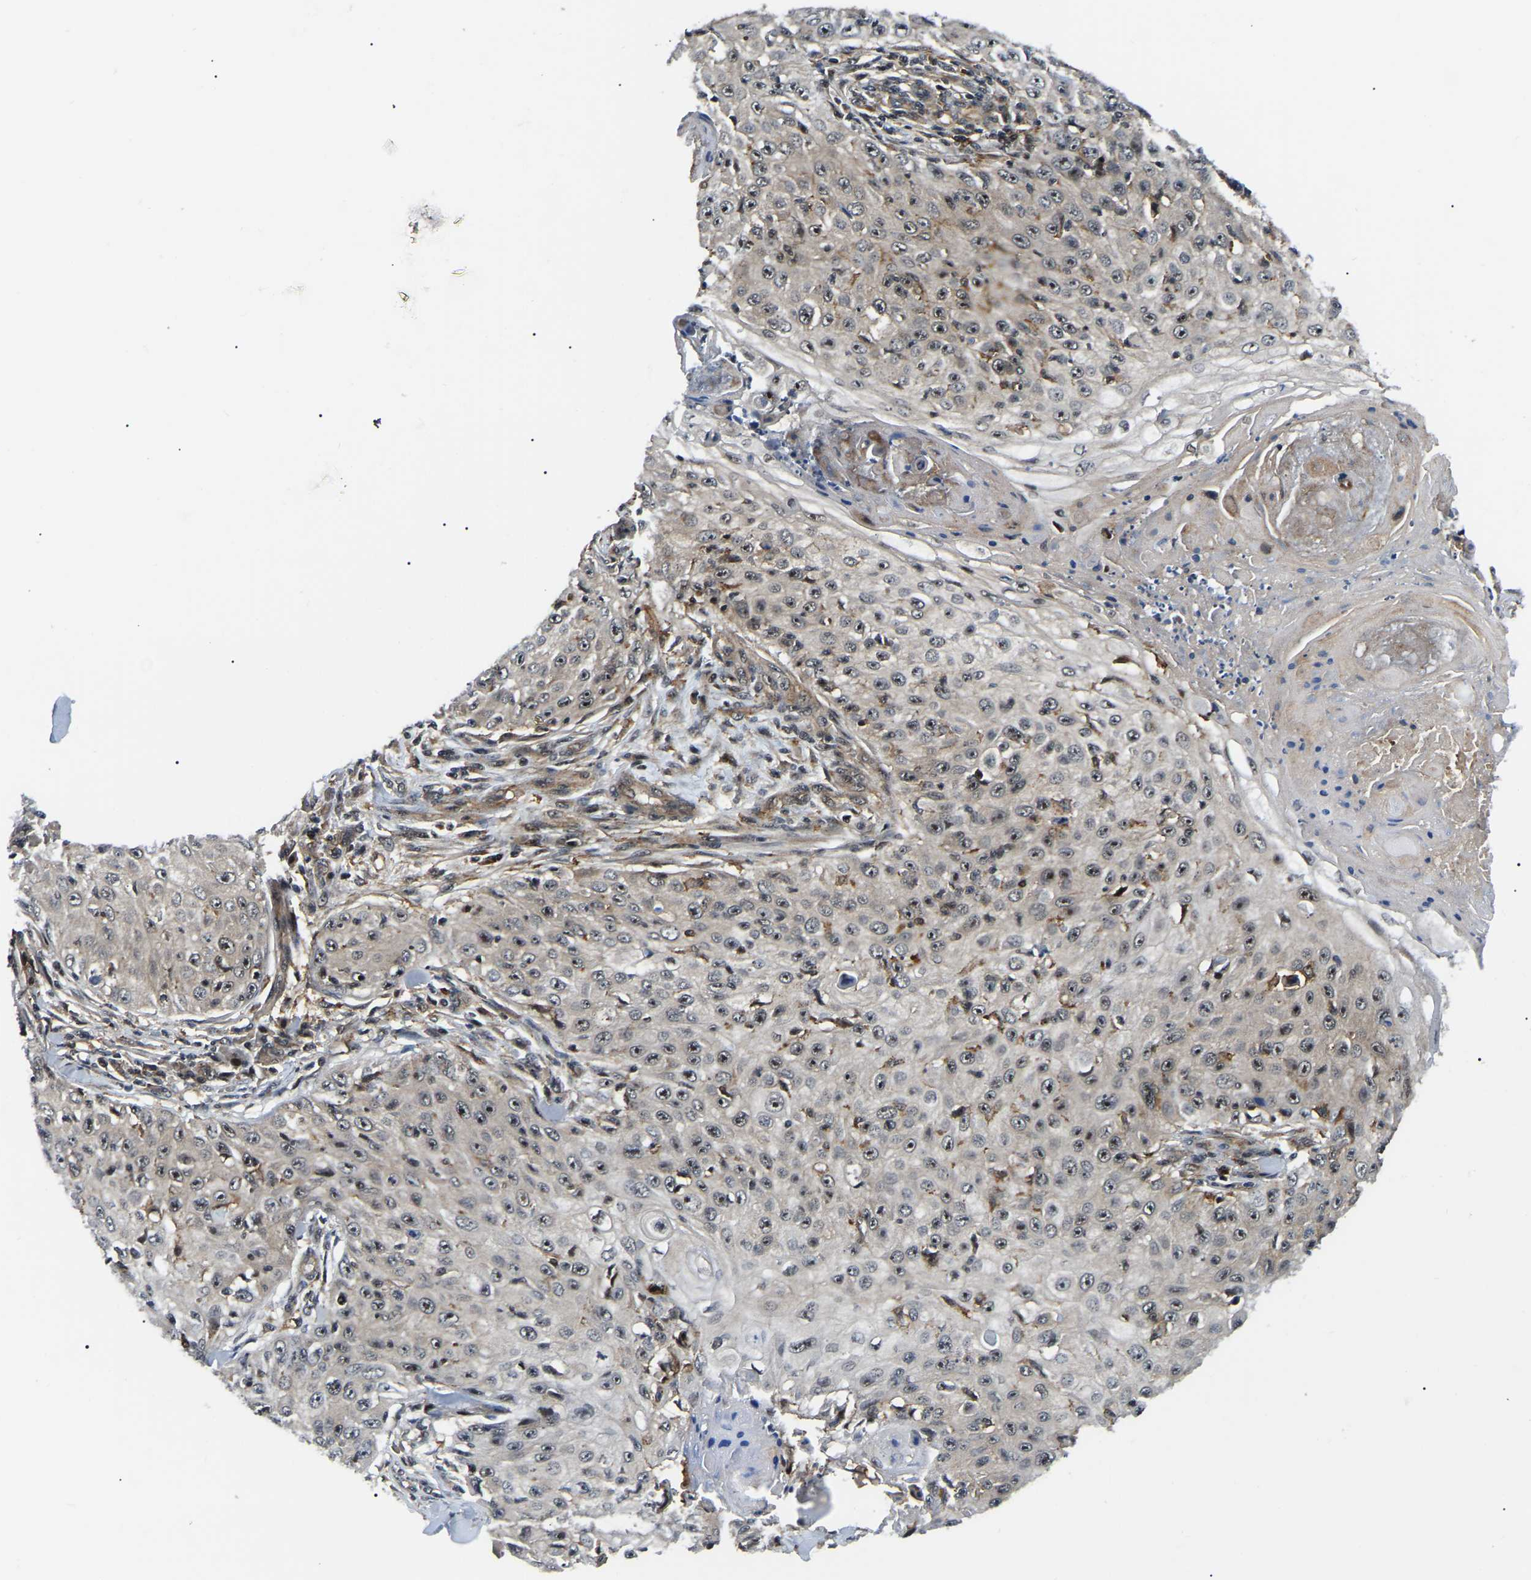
{"staining": {"intensity": "moderate", "quantity": ">75%", "location": "nuclear"}, "tissue": "skin cancer", "cell_type": "Tumor cells", "image_type": "cancer", "snomed": [{"axis": "morphology", "description": "Squamous cell carcinoma, NOS"}, {"axis": "topography", "description": "Skin"}], "caption": "Protein expression analysis of skin squamous cell carcinoma demonstrates moderate nuclear positivity in about >75% of tumor cells.", "gene": "RRP1B", "patient": {"sex": "male", "age": 86}}